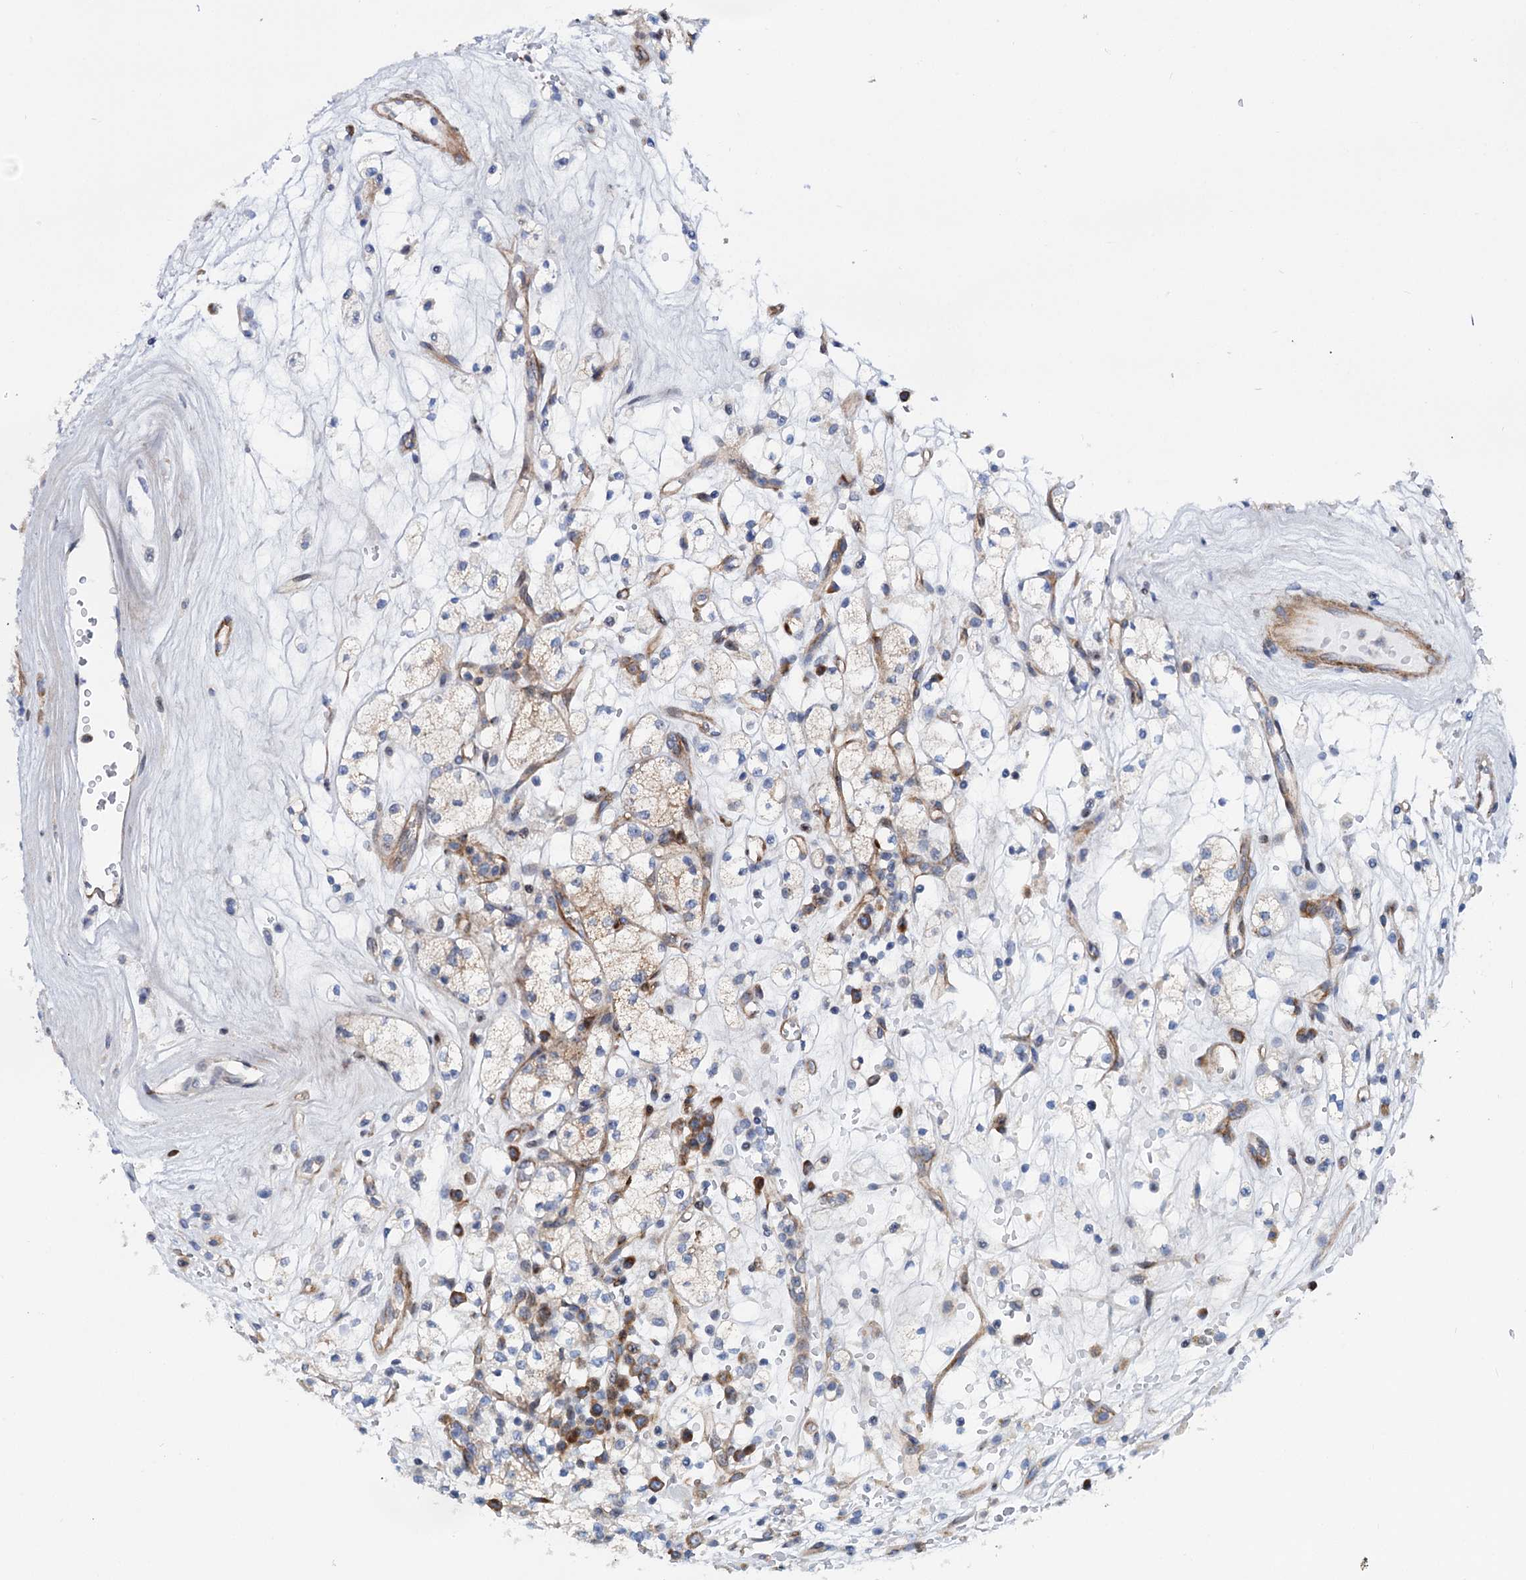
{"staining": {"intensity": "weak", "quantity": "25%-75%", "location": "cytoplasmic/membranous"}, "tissue": "renal cancer", "cell_type": "Tumor cells", "image_type": "cancer", "snomed": [{"axis": "morphology", "description": "Adenocarcinoma, NOS"}, {"axis": "topography", "description": "Kidney"}], "caption": "The image displays a brown stain indicating the presence of a protein in the cytoplasmic/membranous of tumor cells in renal cancer (adenocarcinoma). Nuclei are stained in blue.", "gene": "THAP9", "patient": {"sex": "male", "age": 77}}